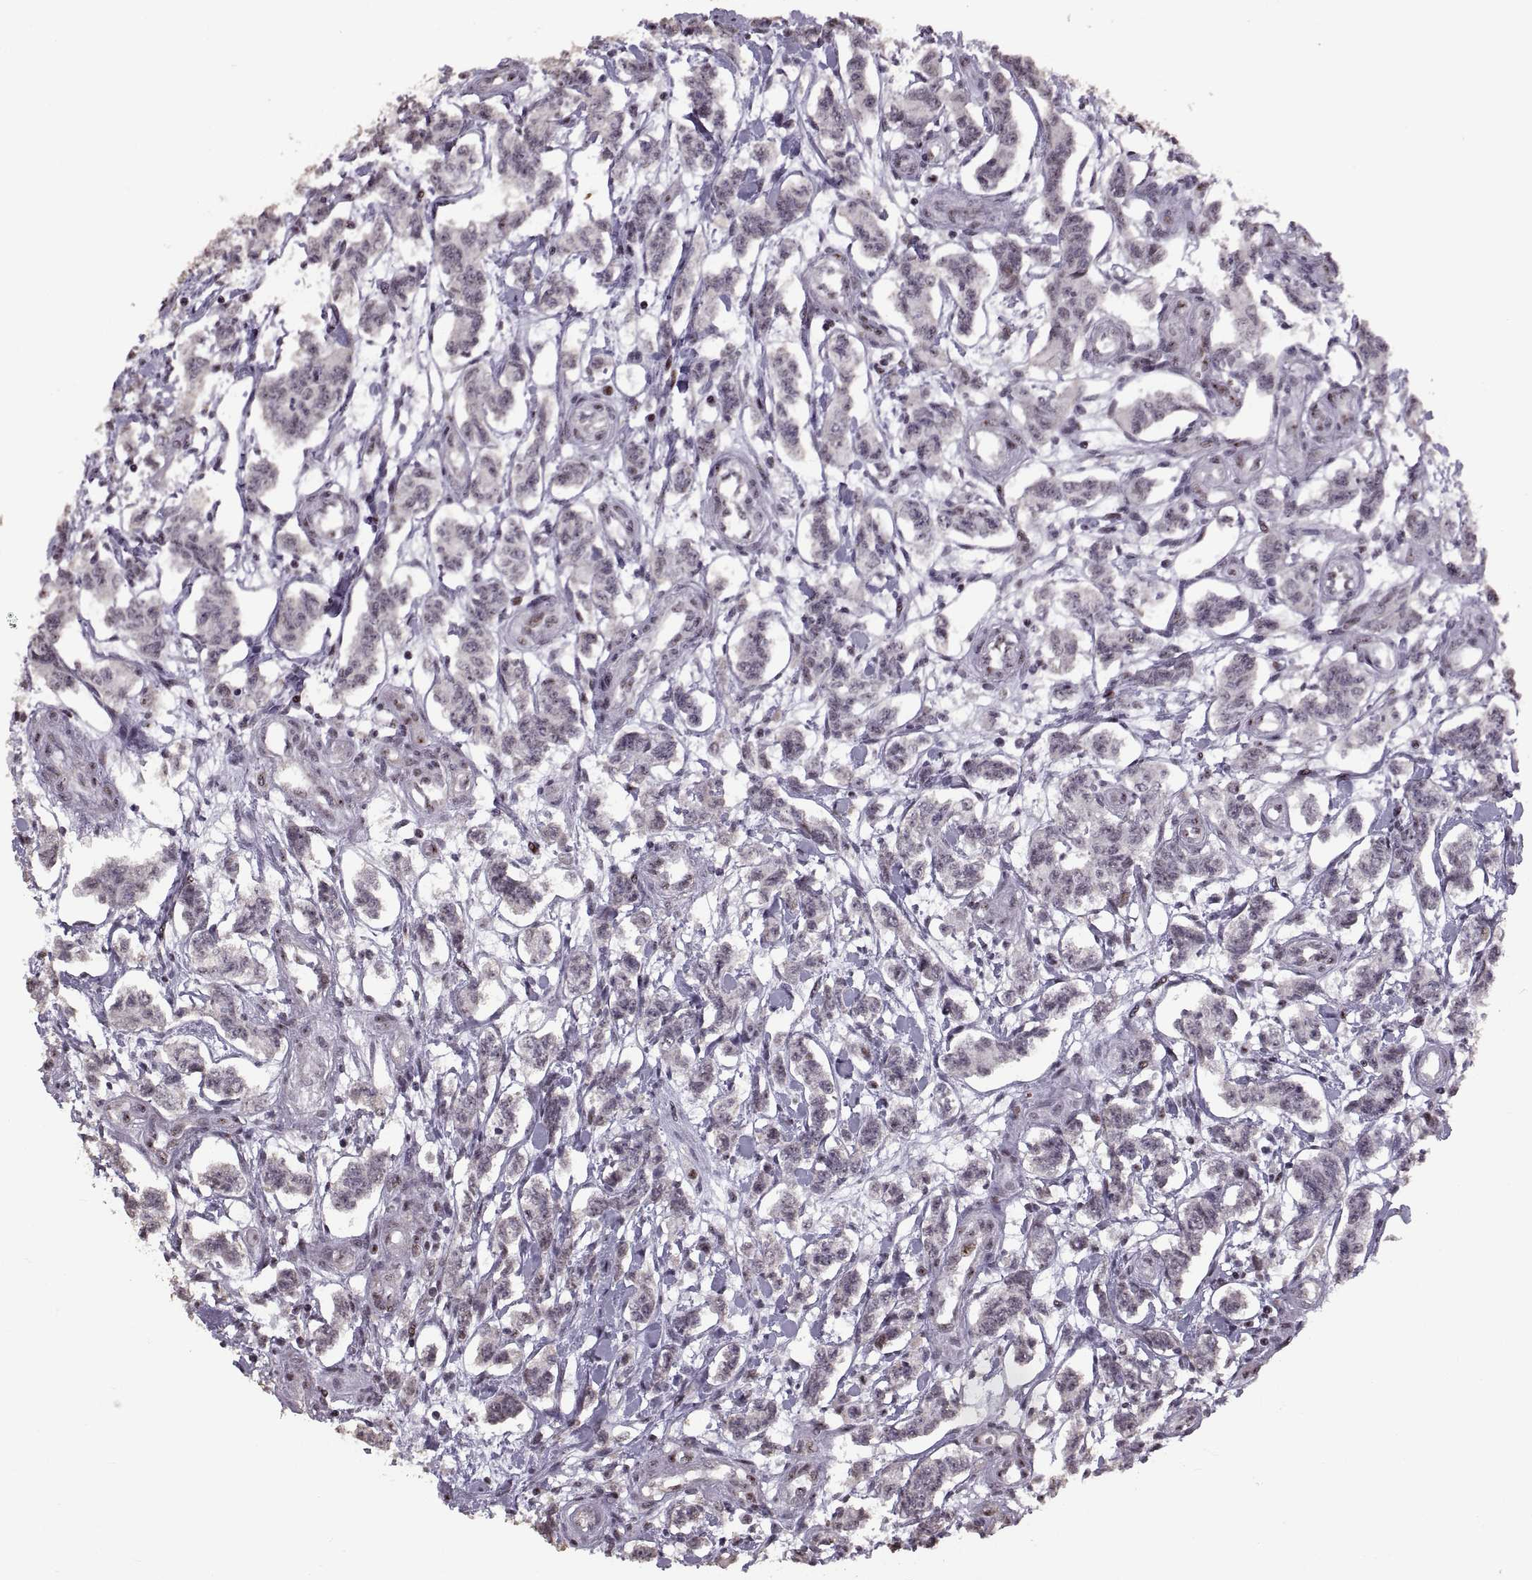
{"staining": {"intensity": "negative", "quantity": "none", "location": "none"}, "tissue": "carcinoid", "cell_type": "Tumor cells", "image_type": "cancer", "snomed": [{"axis": "morphology", "description": "Carcinoid, malignant, NOS"}, {"axis": "topography", "description": "Kidney"}], "caption": "Immunohistochemistry histopathology image of neoplastic tissue: carcinoid stained with DAB (3,3'-diaminobenzidine) exhibits no significant protein staining in tumor cells. (Brightfield microscopy of DAB immunohistochemistry at high magnification).", "gene": "PALS1", "patient": {"sex": "female", "age": 41}}